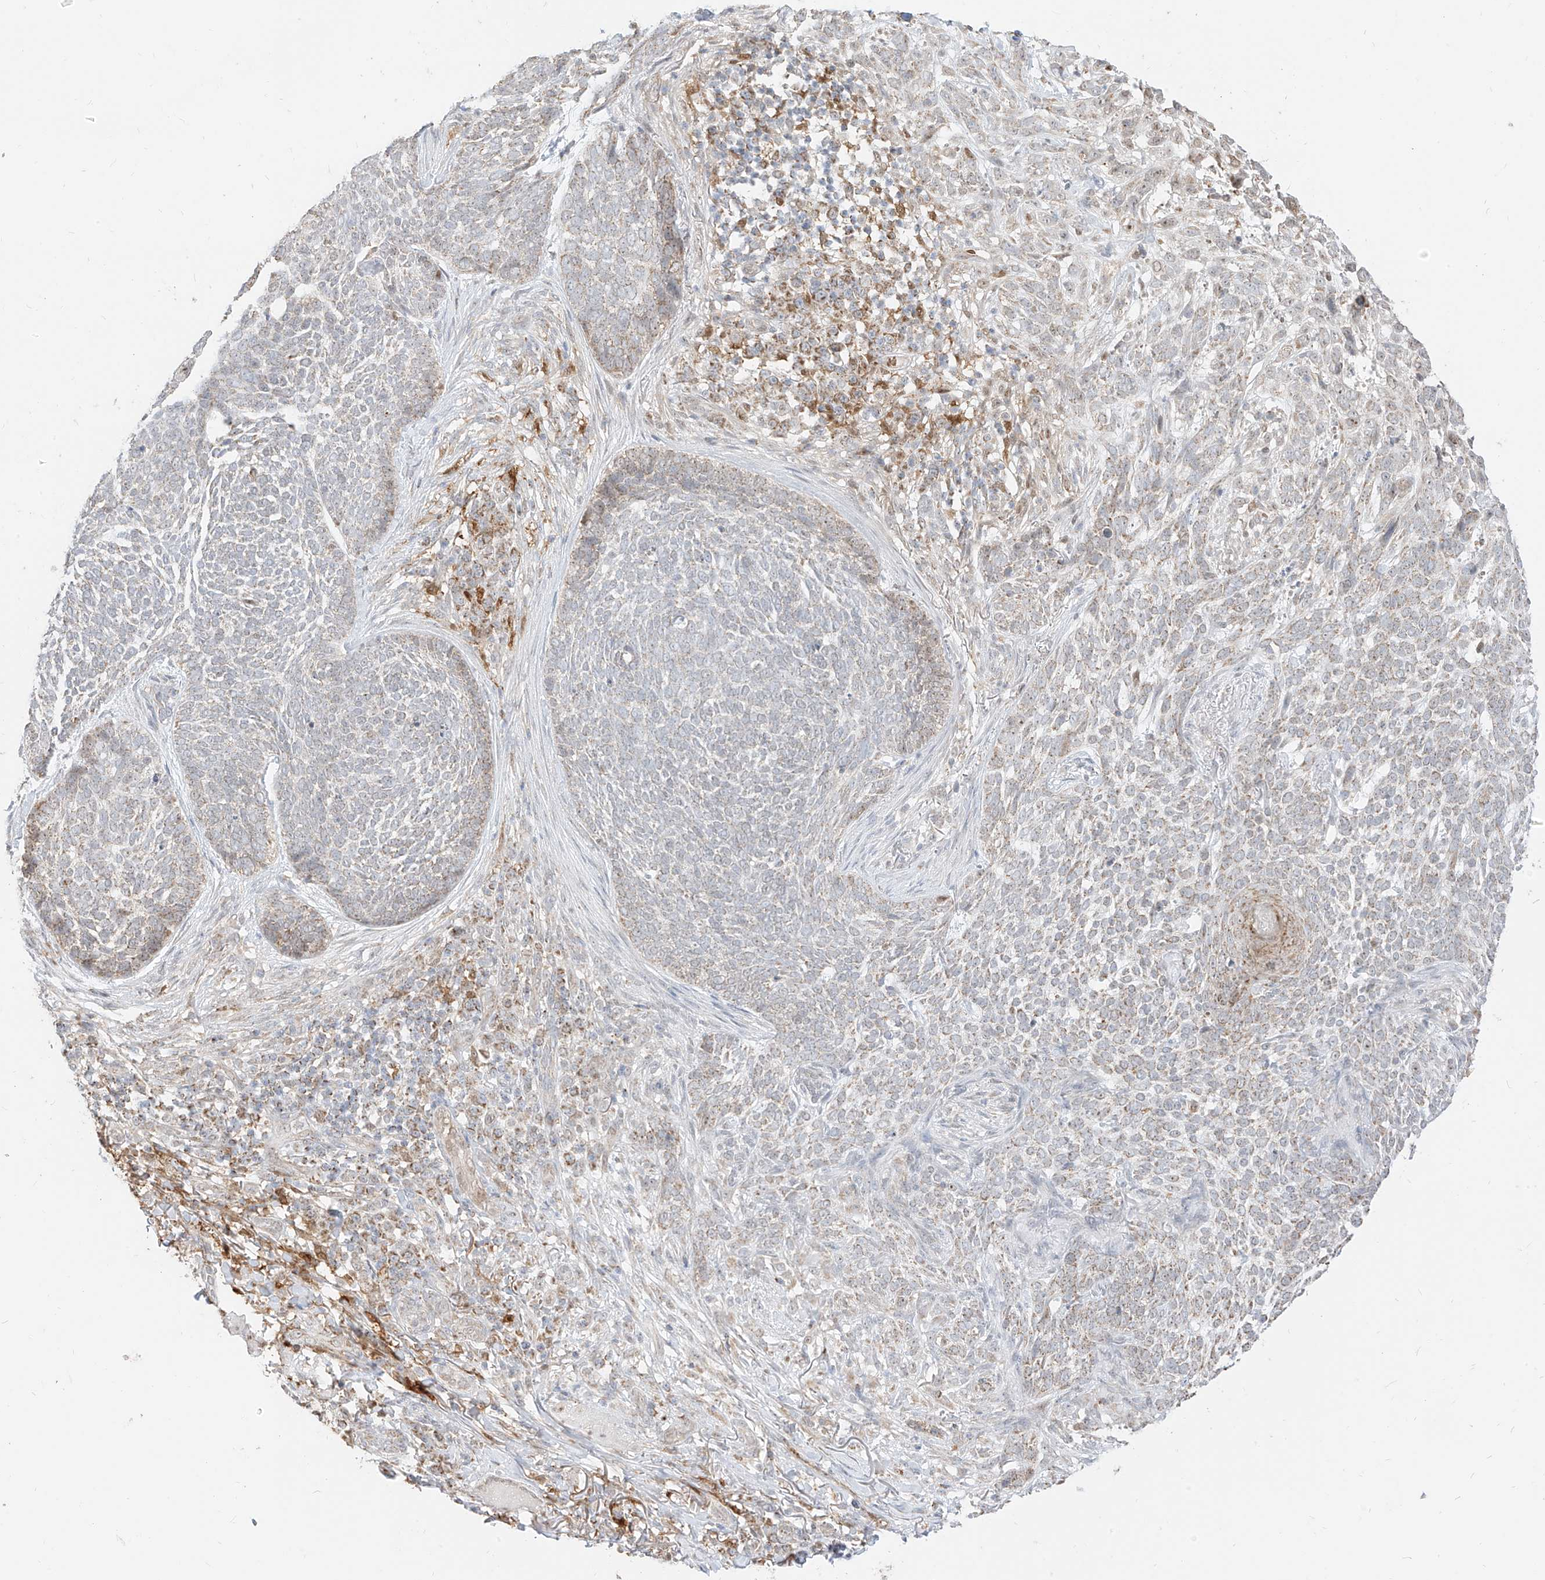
{"staining": {"intensity": "weak", "quantity": "25%-75%", "location": "cytoplasmic/membranous"}, "tissue": "skin cancer", "cell_type": "Tumor cells", "image_type": "cancer", "snomed": [{"axis": "morphology", "description": "Basal cell carcinoma"}, {"axis": "topography", "description": "Skin"}], "caption": "Weak cytoplasmic/membranous staining for a protein is seen in about 25%-75% of tumor cells of basal cell carcinoma (skin) using immunohistochemistry.", "gene": "MTUS2", "patient": {"sex": "female", "age": 64}}